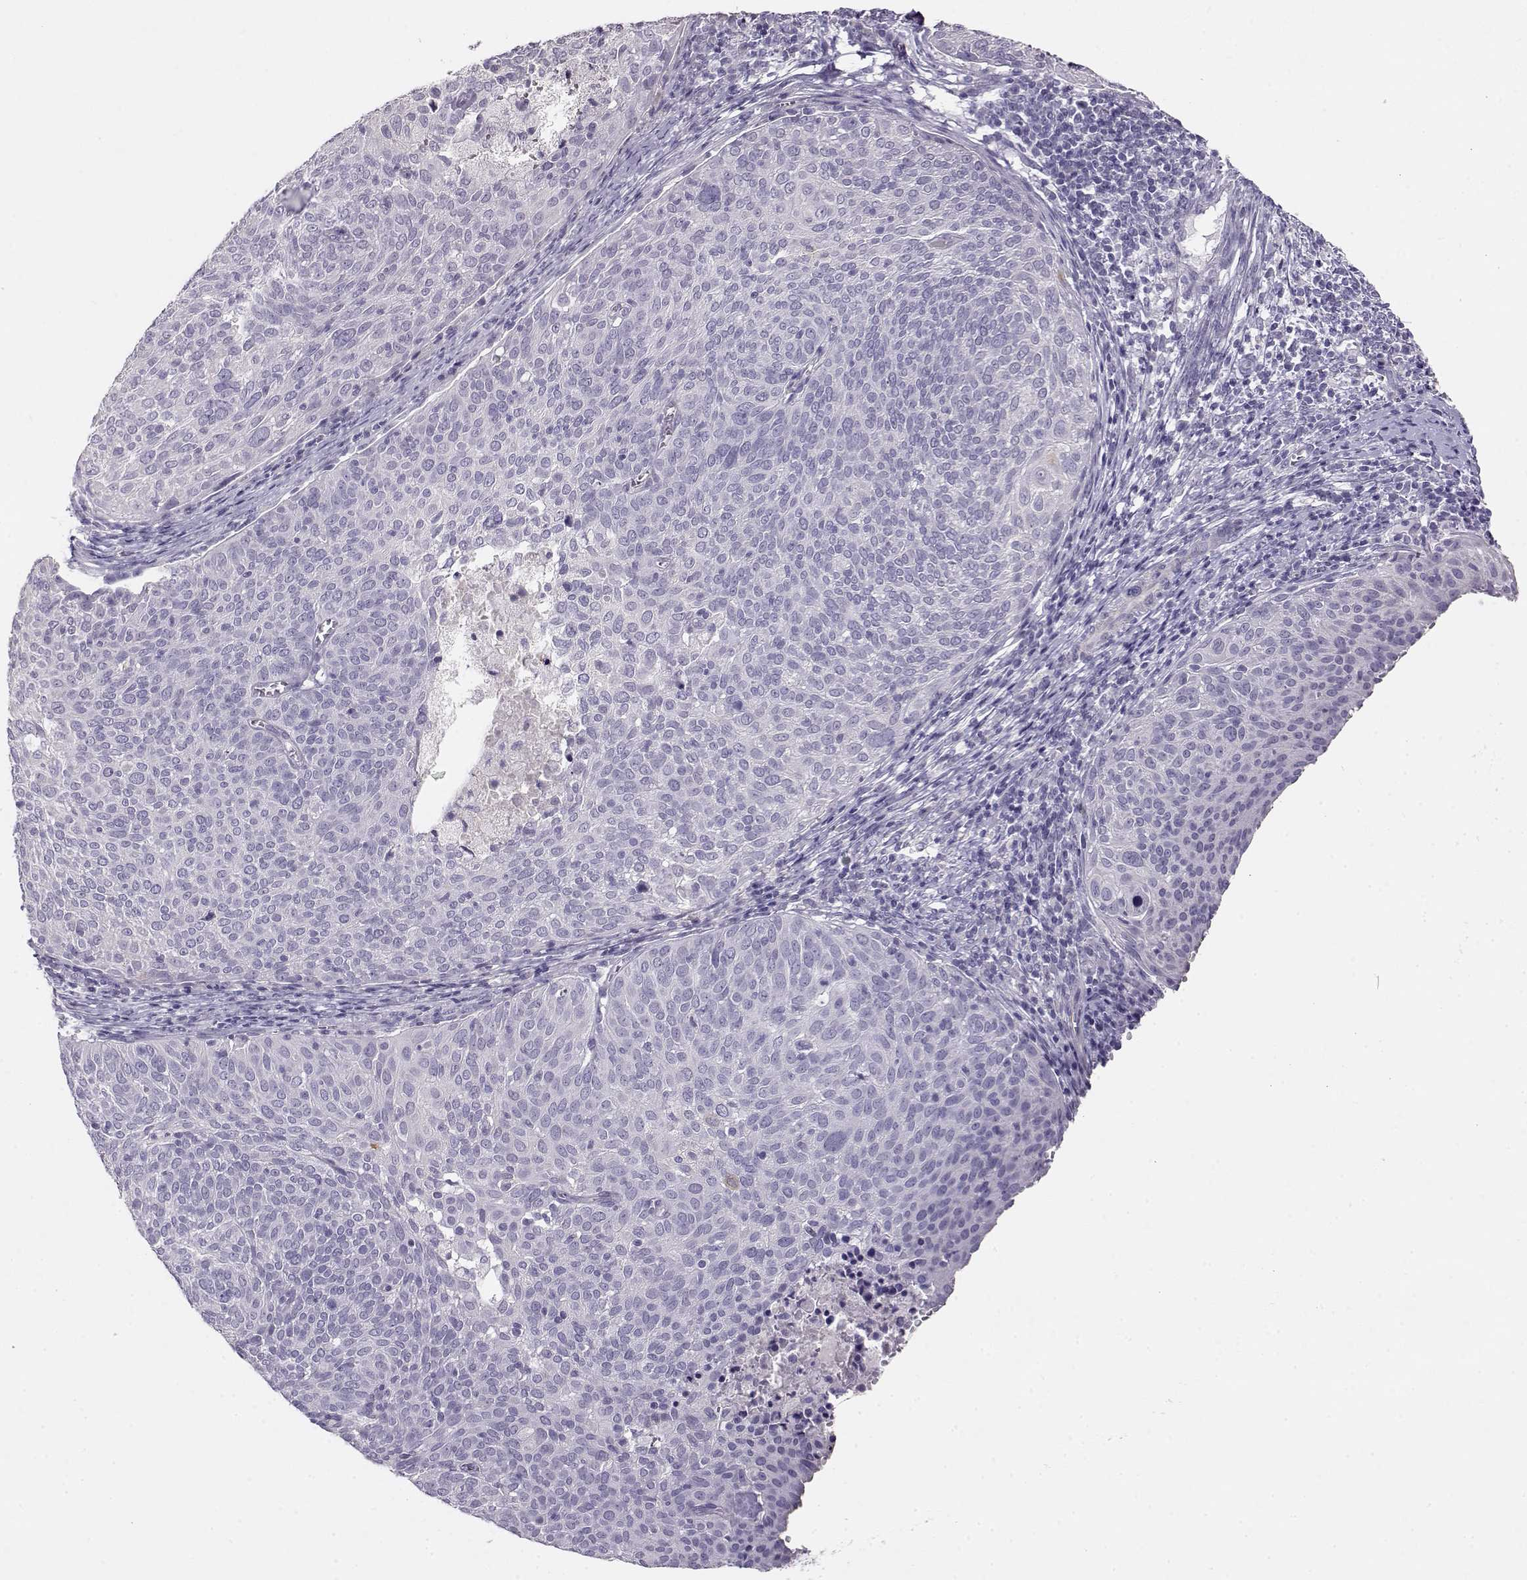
{"staining": {"intensity": "negative", "quantity": "none", "location": "none"}, "tissue": "cervical cancer", "cell_type": "Tumor cells", "image_type": "cancer", "snomed": [{"axis": "morphology", "description": "Squamous cell carcinoma, NOS"}, {"axis": "topography", "description": "Cervix"}], "caption": "An IHC micrograph of cervical cancer is shown. There is no staining in tumor cells of cervical cancer.", "gene": "ENDOU", "patient": {"sex": "female", "age": 39}}